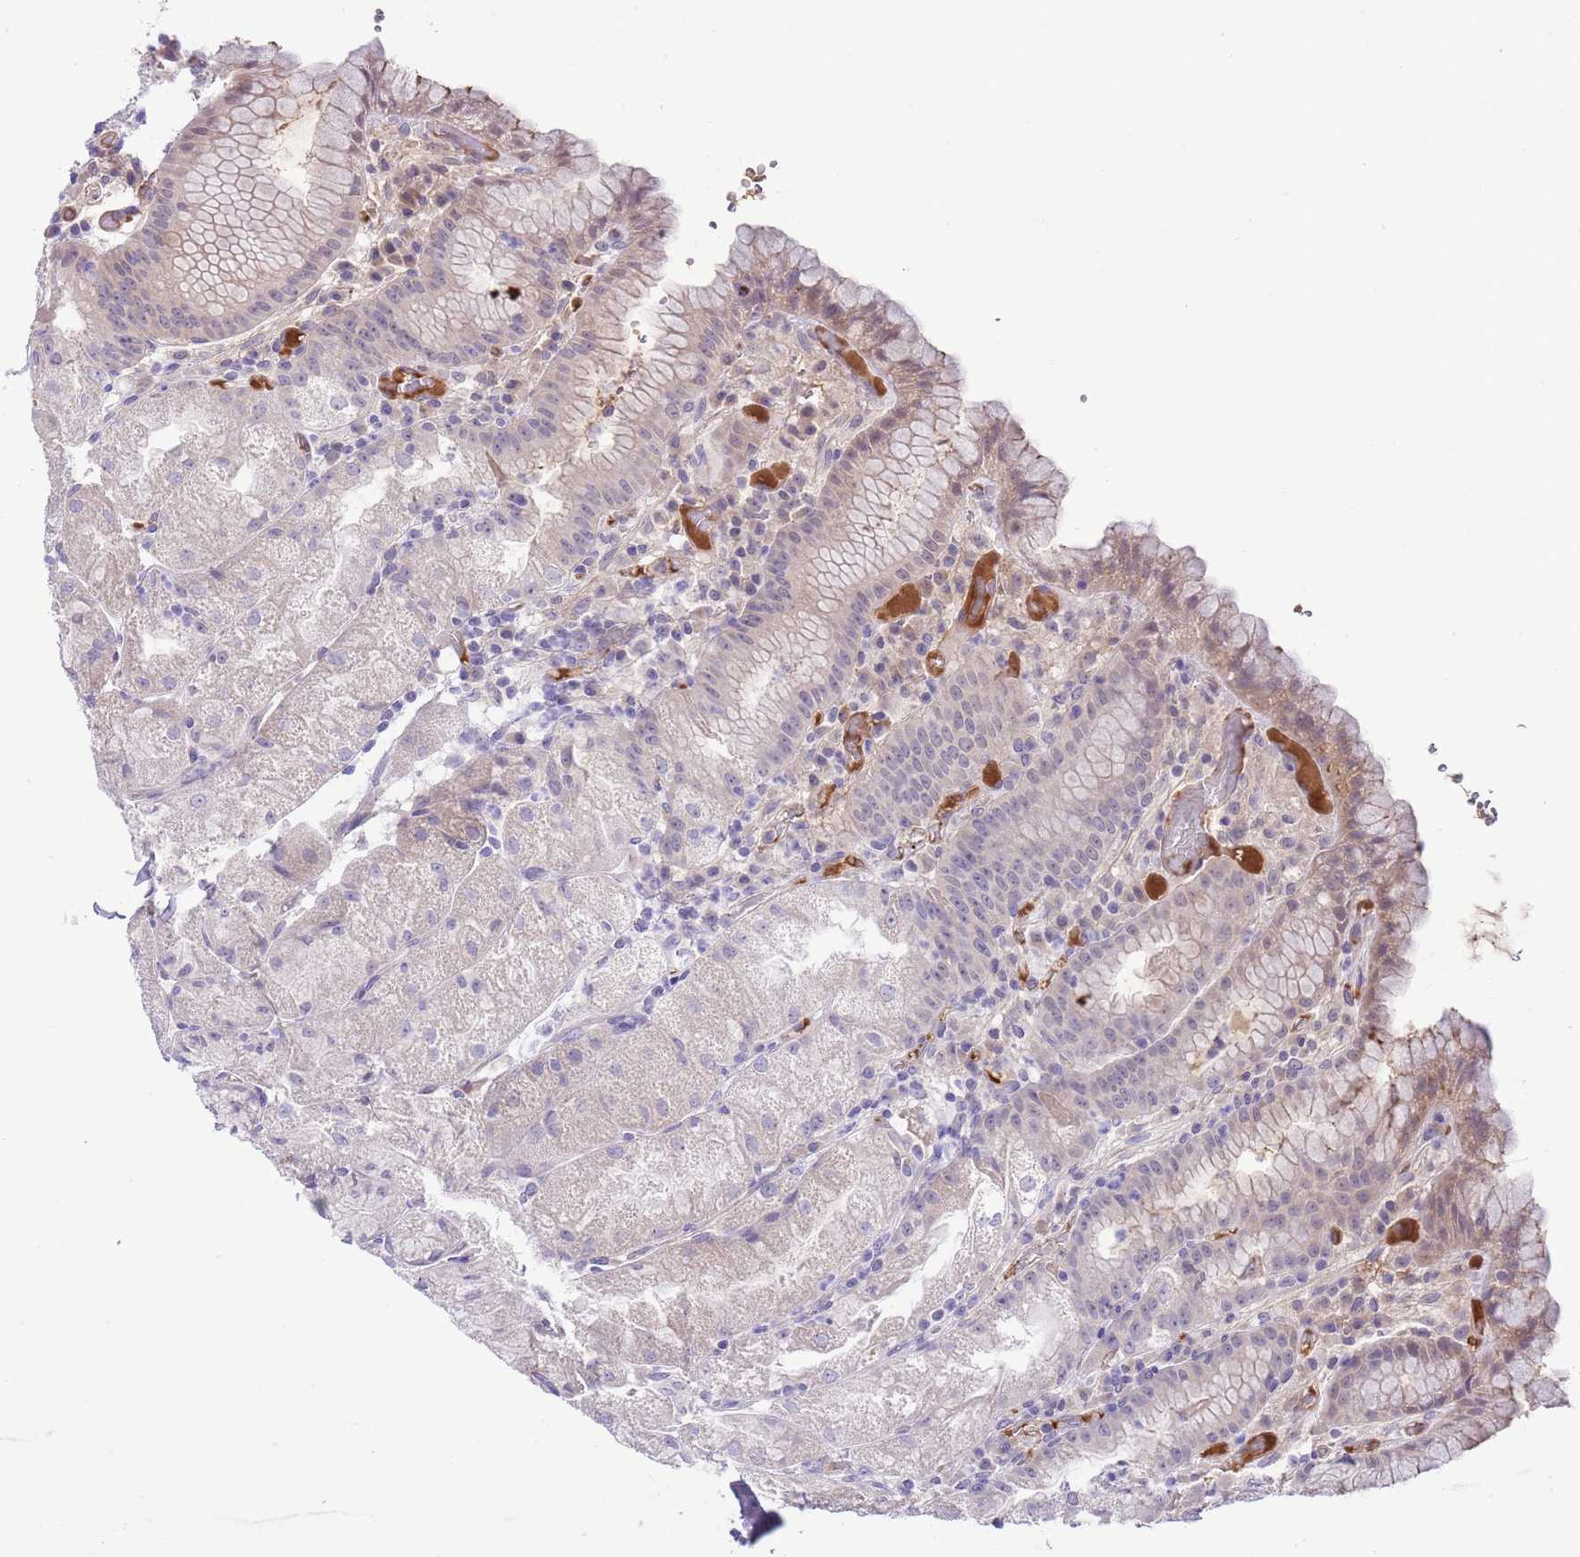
{"staining": {"intensity": "weak", "quantity": "<25%", "location": "cytoplasmic/membranous"}, "tissue": "stomach", "cell_type": "Glandular cells", "image_type": "normal", "snomed": [{"axis": "morphology", "description": "Normal tissue, NOS"}, {"axis": "topography", "description": "Stomach, upper"}], "caption": "Immunohistochemistry of unremarkable stomach demonstrates no expression in glandular cells. (Stains: DAB (3,3'-diaminobenzidine) immunohistochemistry with hematoxylin counter stain, Microscopy: brightfield microscopy at high magnification).", "gene": "IGF1", "patient": {"sex": "male", "age": 52}}